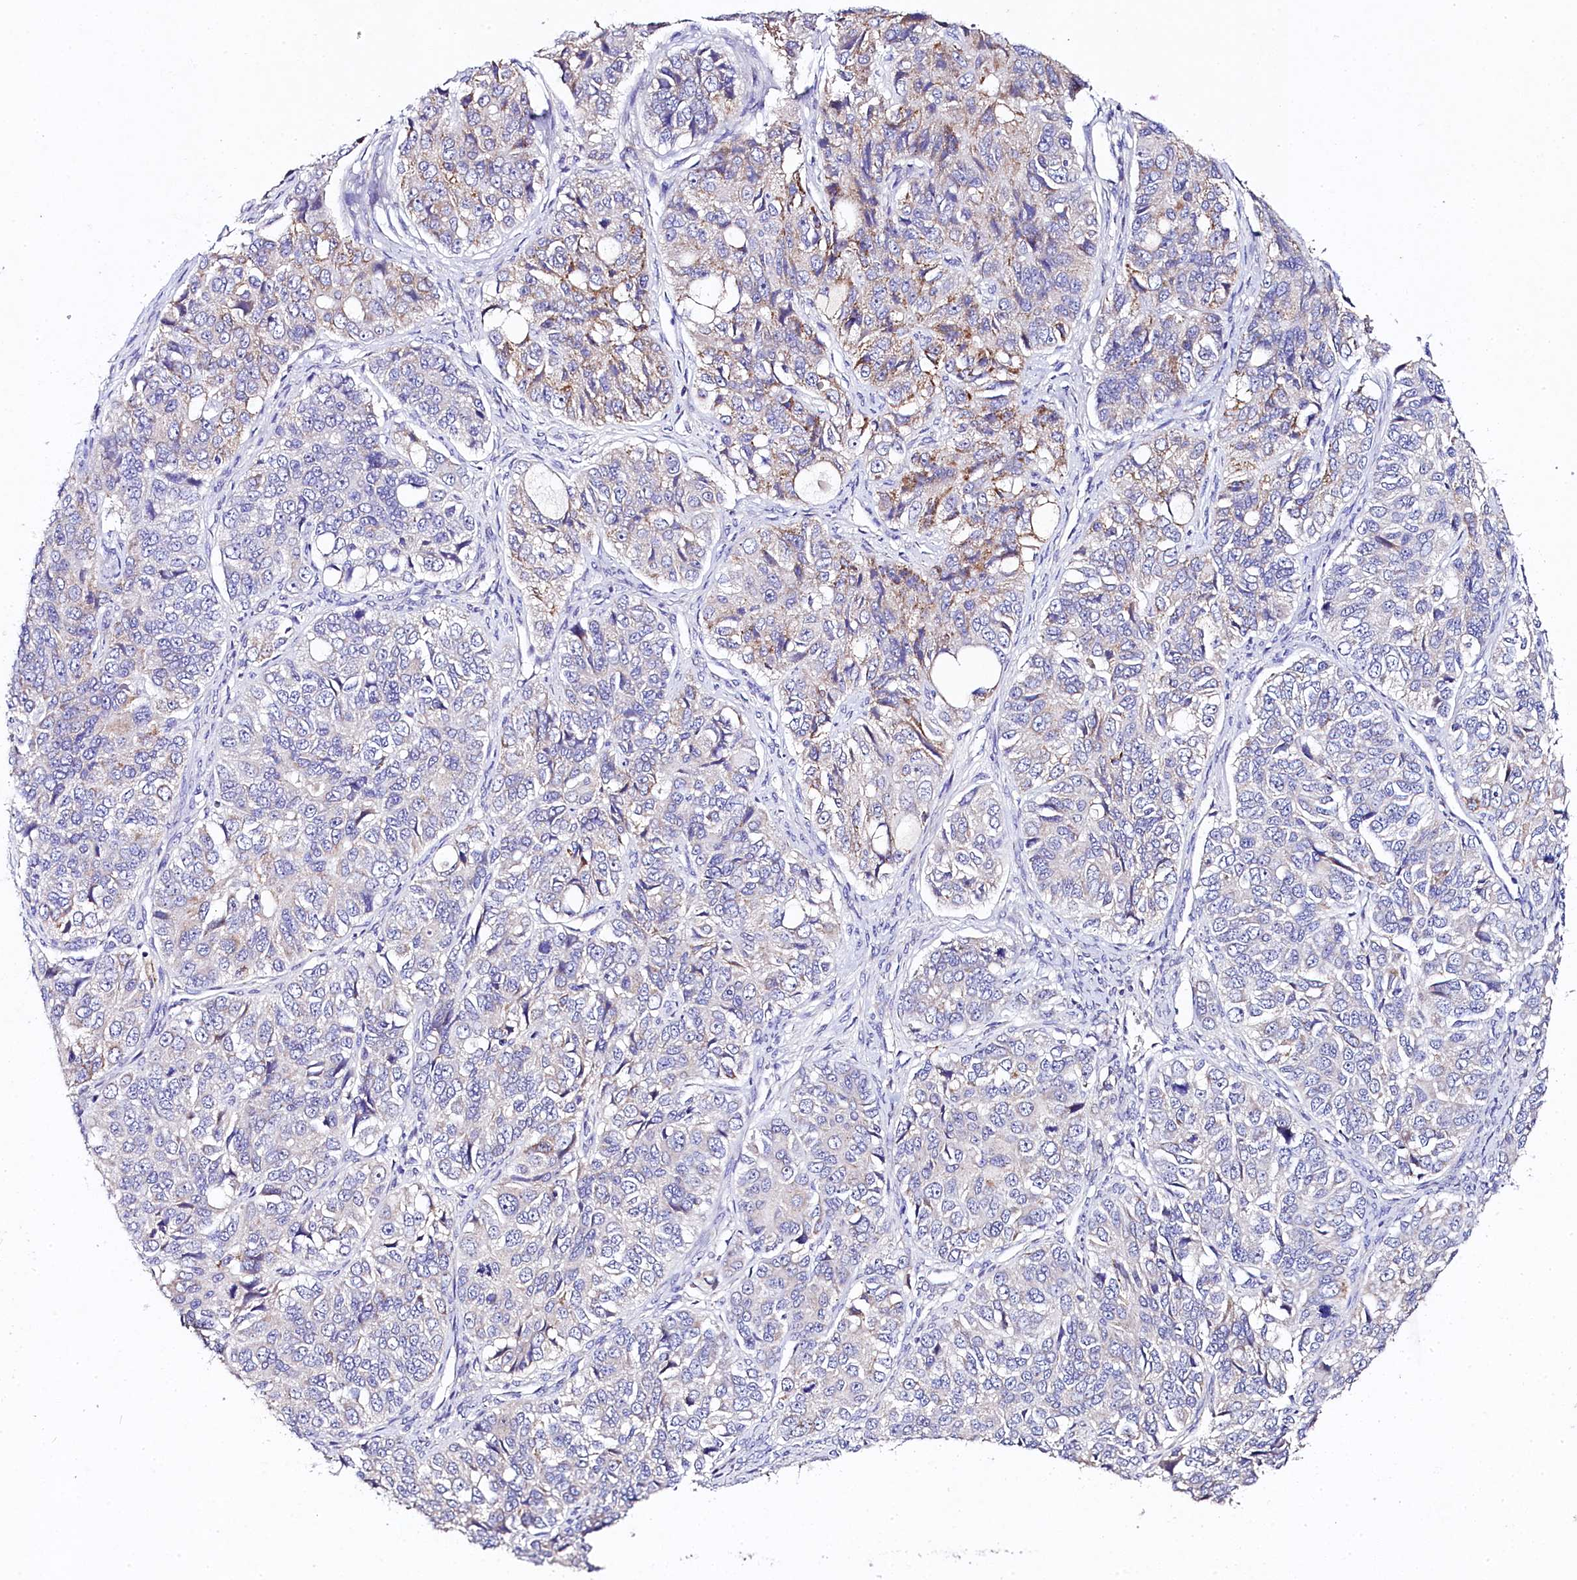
{"staining": {"intensity": "weak", "quantity": "<25%", "location": "cytoplasmic/membranous"}, "tissue": "ovarian cancer", "cell_type": "Tumor cells", "image_type": "cancer", "snomed": [{"axis": "morphology", "description": "Carcinoma, endometroid"}, {"axis": "topography", "description": "Ovary"}], "caption": "A micrograph of ovarian cancer (endometroid carcinoma) stained for a protein demonstrates no brown staining in tumor cells.", "gene": "FXYD6", "patient": {"sex": "female", "age": 51}}